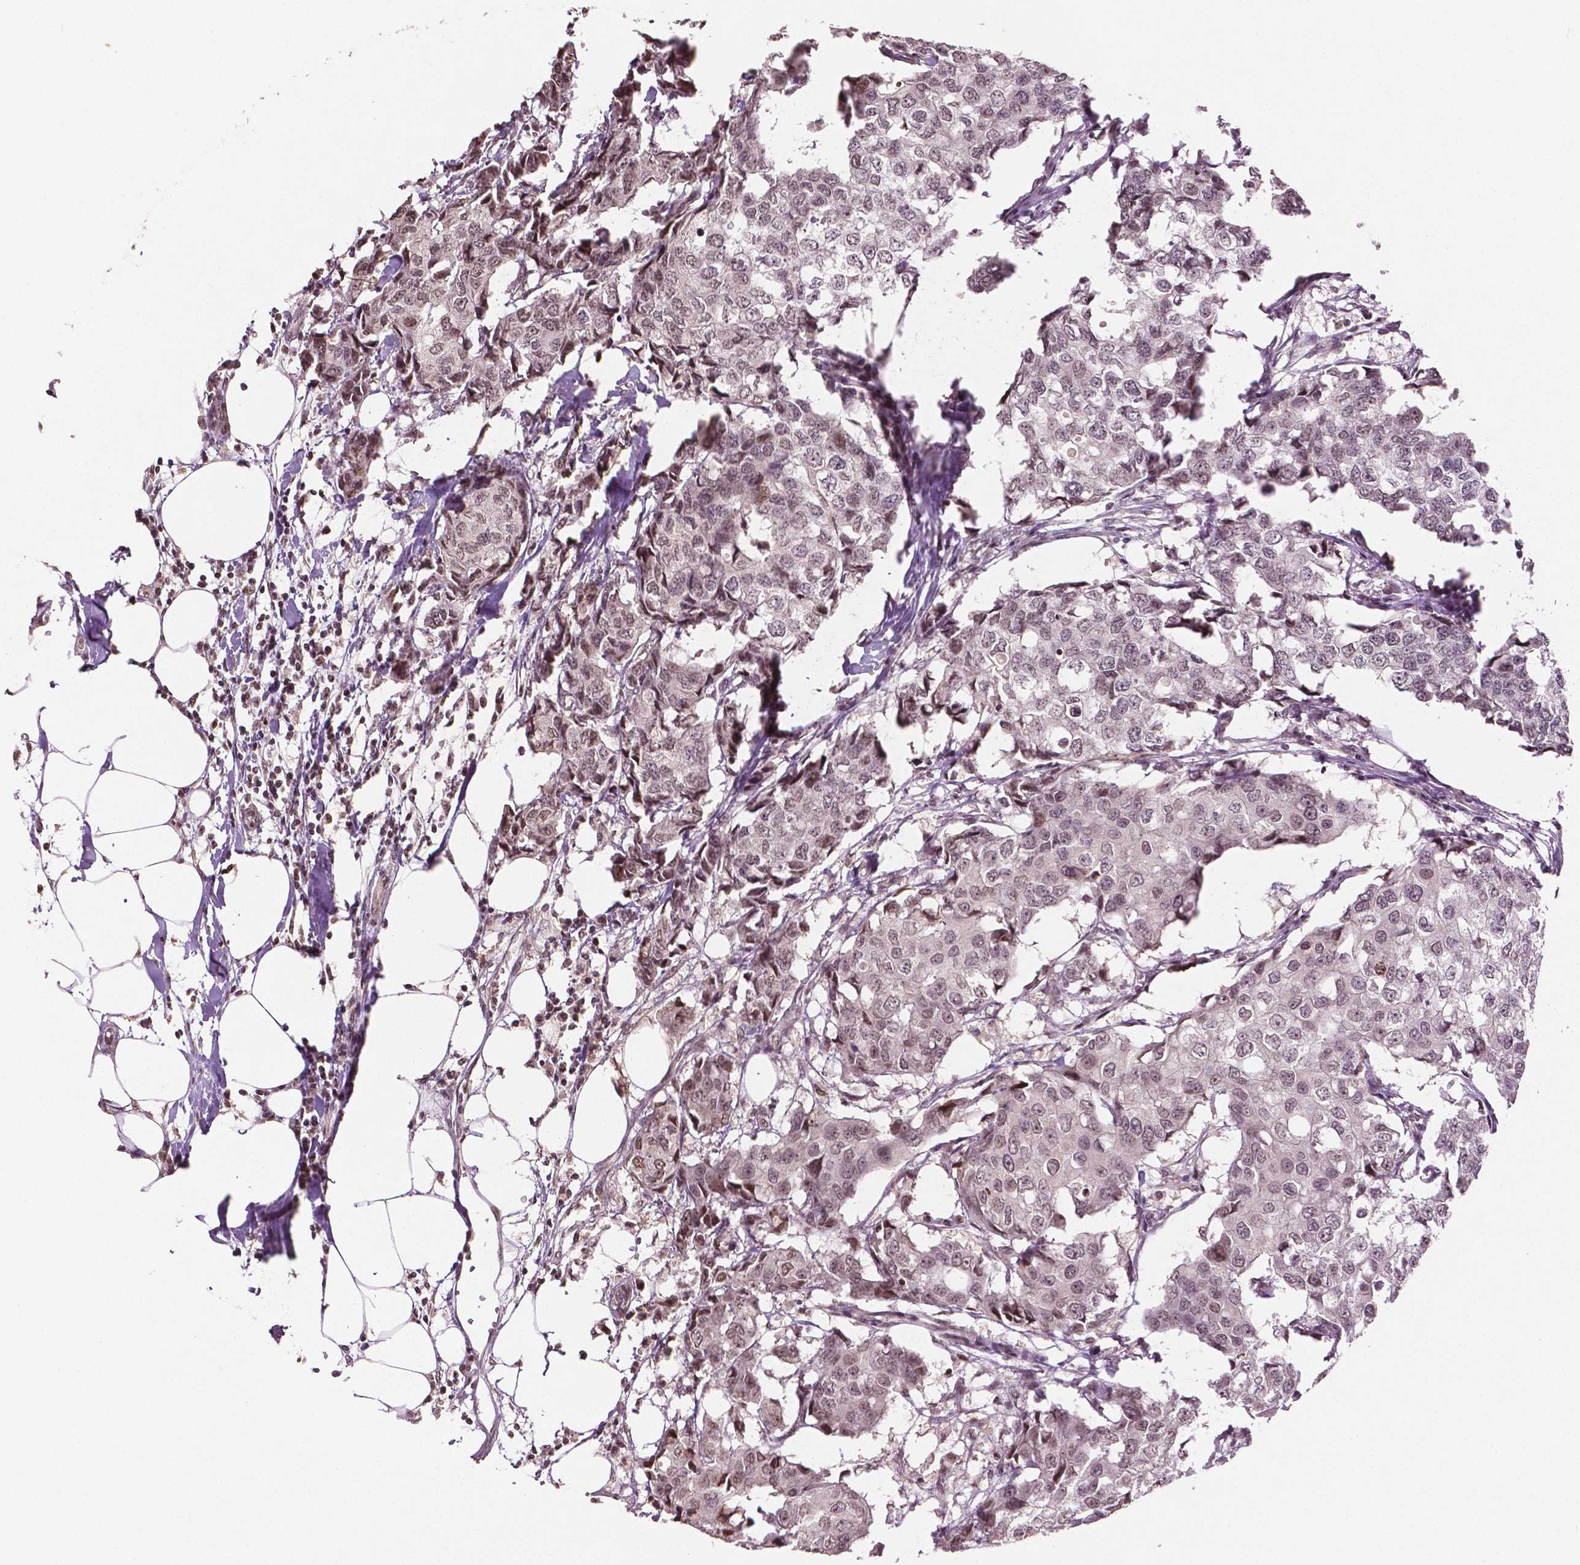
{"staining": {"intensity": "weak", "quantity": ">75%", "location": "nuclear"}, "tissue": "breast cancer", "cell_type": "Tumor cells", "image_type": "cancer", "snomed": [{"axis": "morphology", "description": "Duct carcinoma"}, {"axis": "topography", "description": "Breast"}], "caption": "Human breast cancer (invasive ductal carcinoma) stained with a protein marker exhibits weak staining in tumor cells.", "gene": "DEK", "patient": {"sex": "female", "age": 27}}